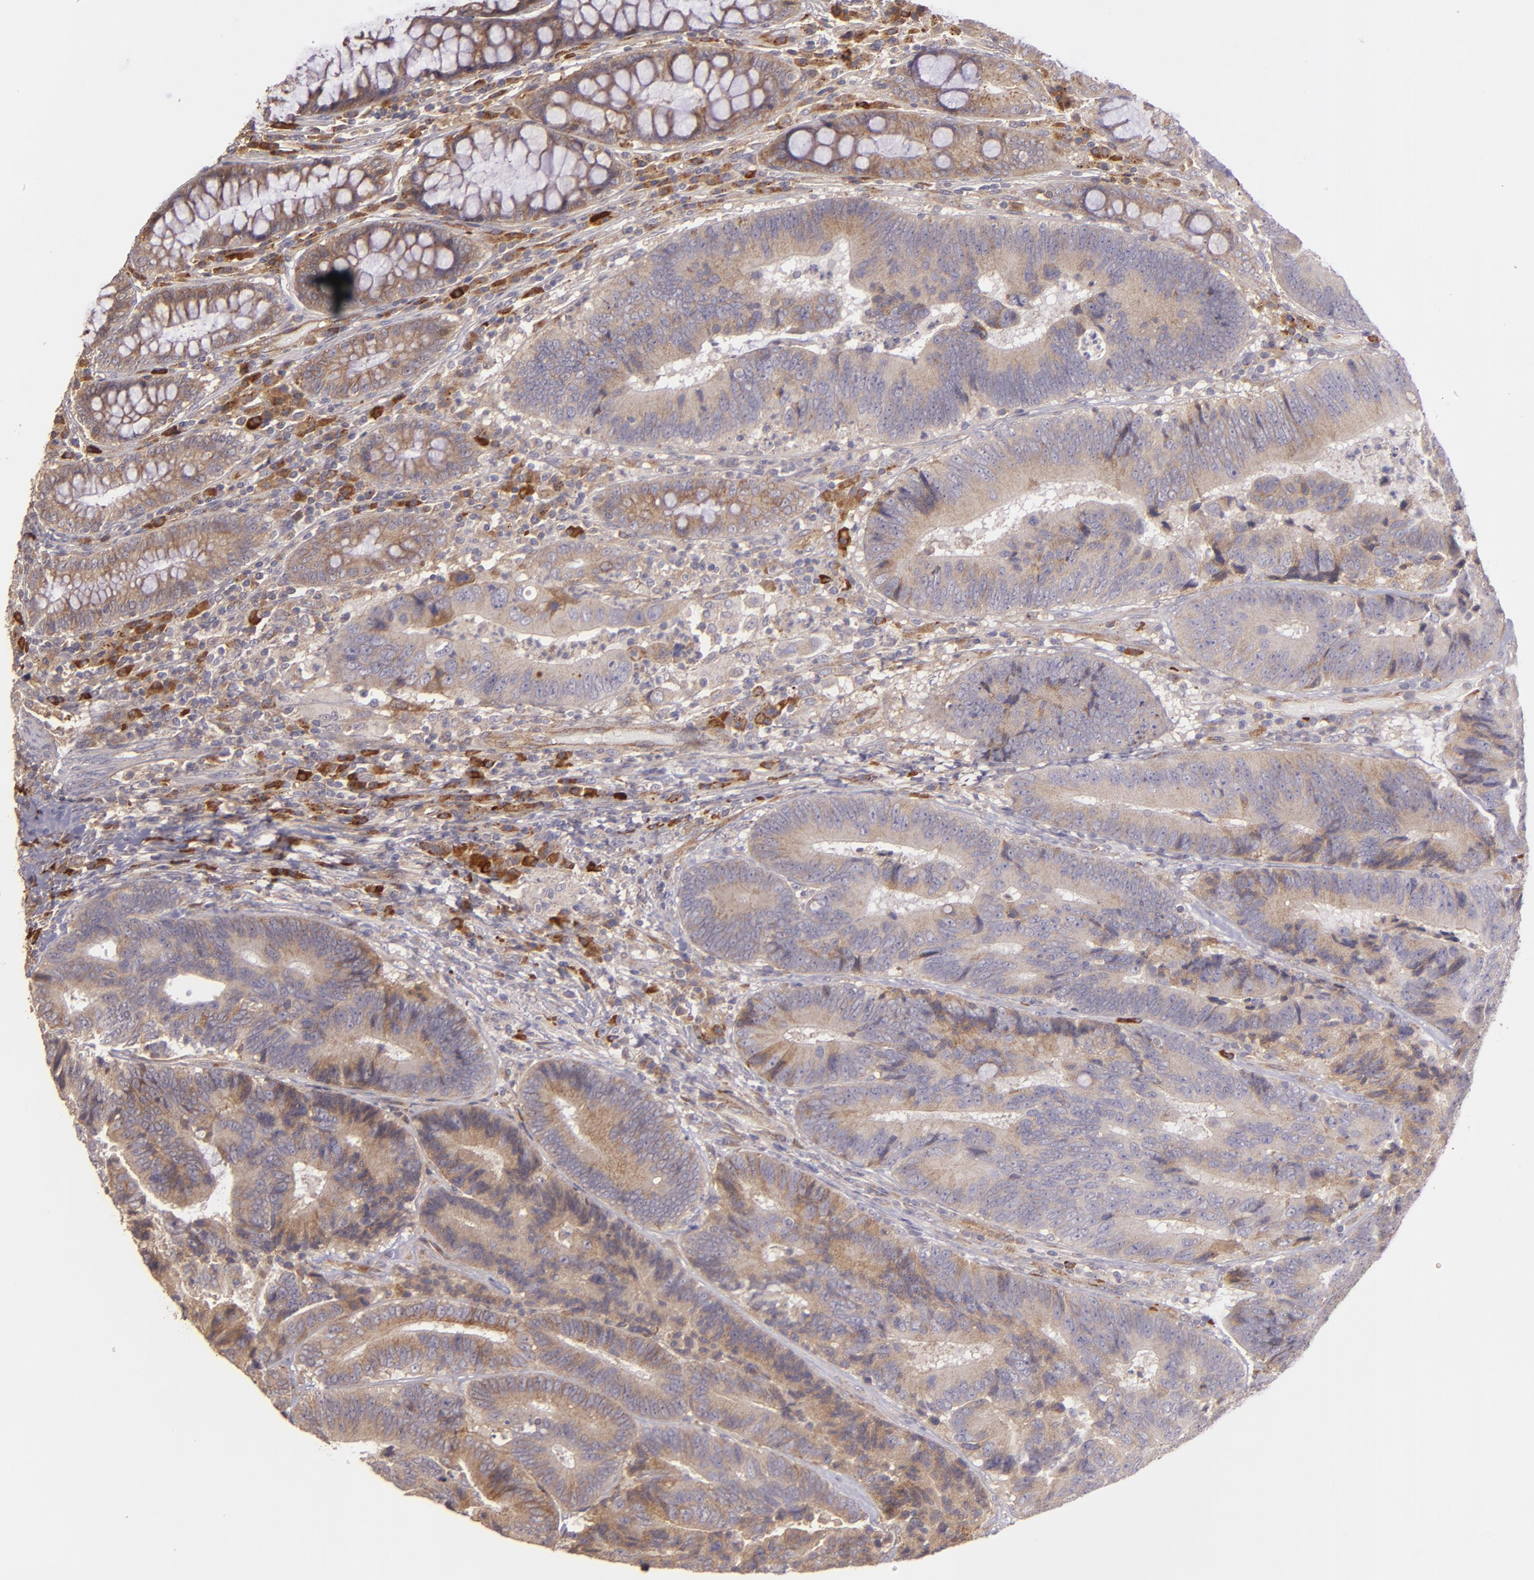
{"staining": {"intensity": "moderate", "quantity": ">75%", "location": "cytoplasmic/membranous"}, "tissue": "colorectal cancer", "cell_type": "Tumor cells", "image_type": "cancer", "snomed": [{"axis": "morphology", "description": "Normal tissue, NOS"}, {"axis": "morphology", "description": "Adenocarcinoma, NOS"}, {"axis": "topography", "description": "Colon"}], "caption": "Human adenocarcinoma (colorectal) stained with a brown dye shows moderate cytoplasmic/membranous positive positivity in approximately >75% of tumor cells.", "gene": "ECE1", "patient": {"sex": "female", "age": 78}}